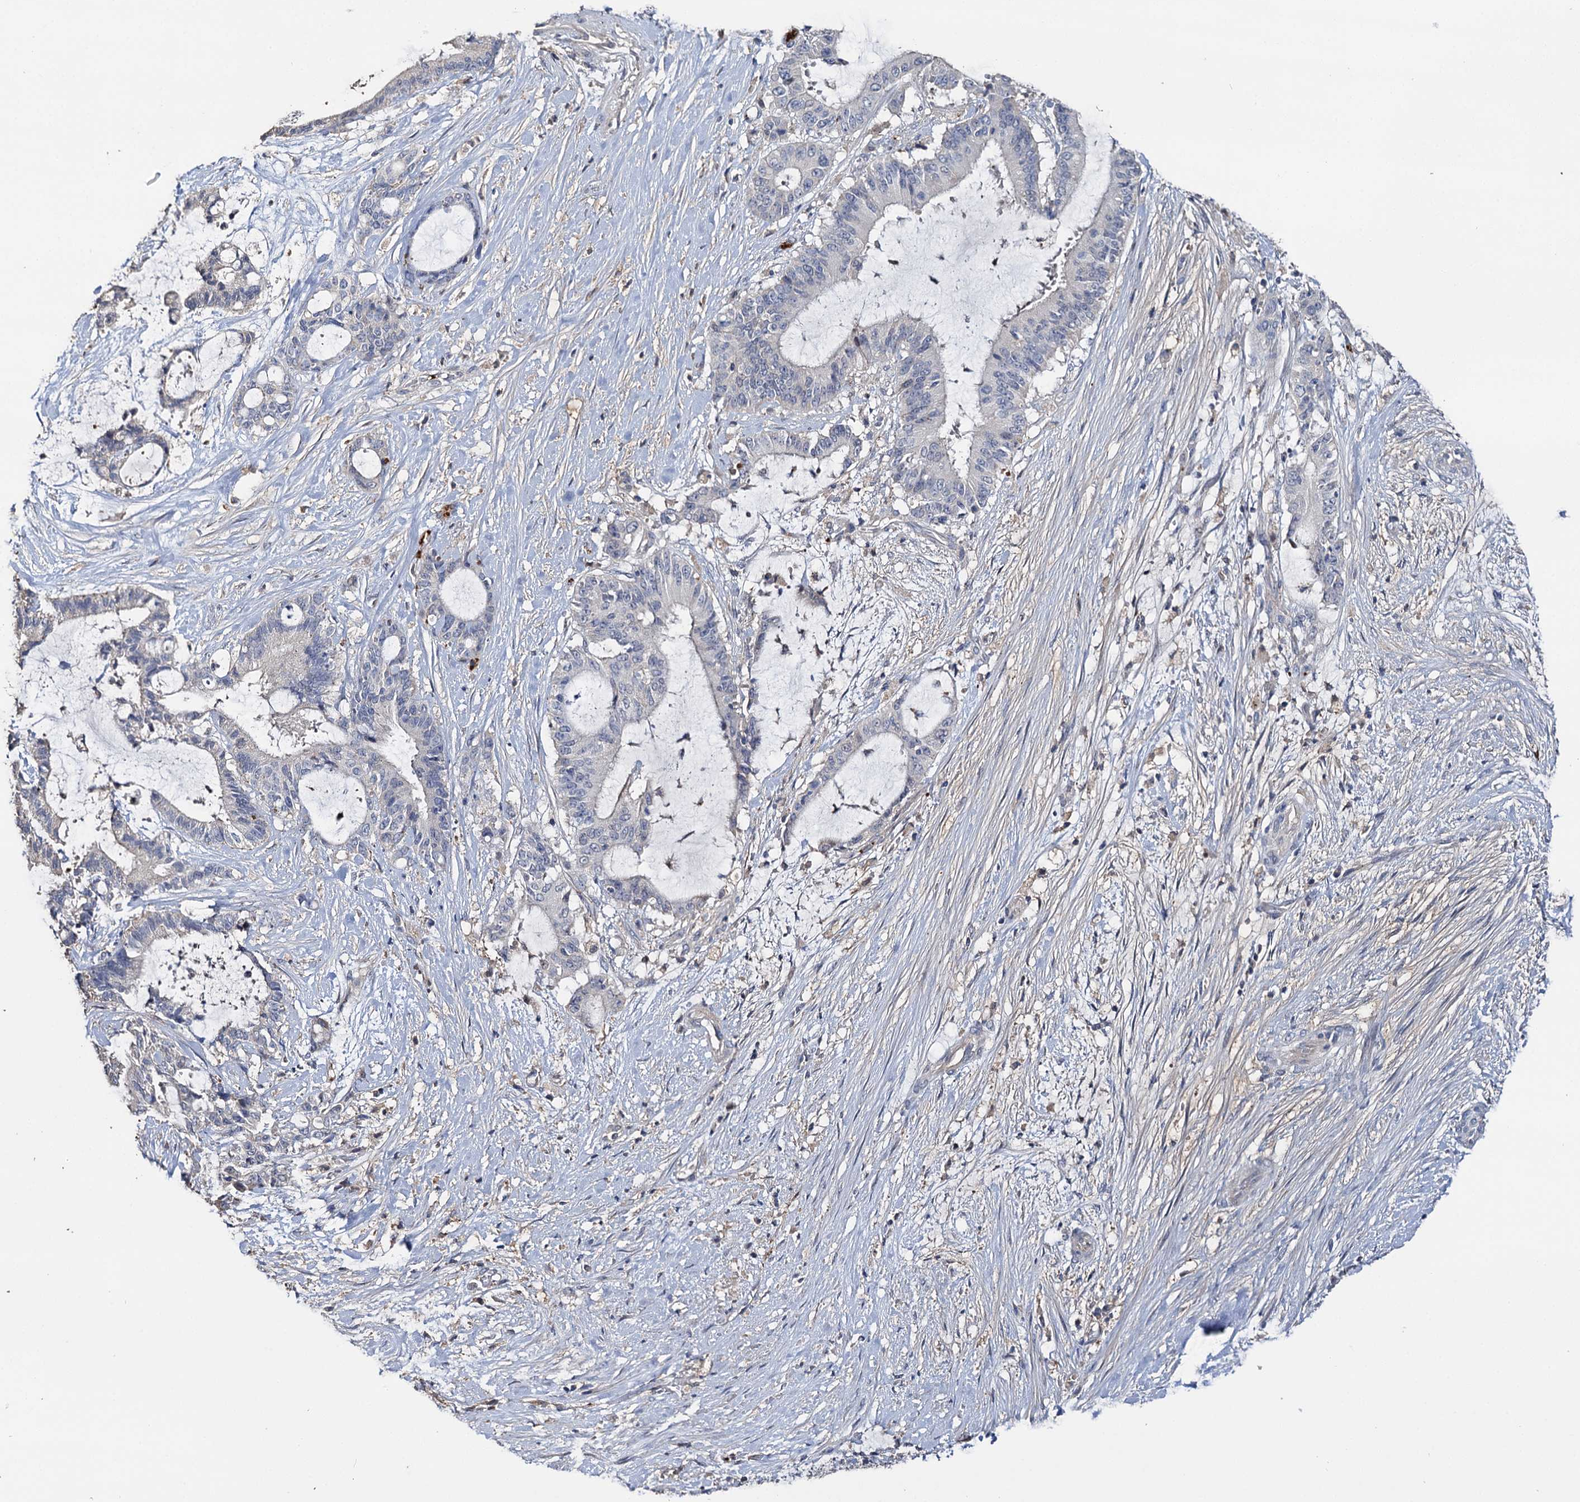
{"staining": {"intensity": "negative", "quantity": "none", "location": "none"}, "tissue": "liver cancer", "cell_type": "Tumor cells", "image_type": "cancer", "snomed": [{"axis": "morphology", "description": "Normal tissue, NOS"}, {"axis": "morphology", "description": "Cholangiocarcinoma"}, {"axis": "topography", "description": "Liver"}, {"axis": "topography", "description": "Peripheral nerve tissue"}], "caption": "The photomicrograph demonstrates no significant expression in tumor cells of cholangiocarcinoma (liver).", "gene": "DNAH6", "patient": {"sex": "female", "age": 73}}